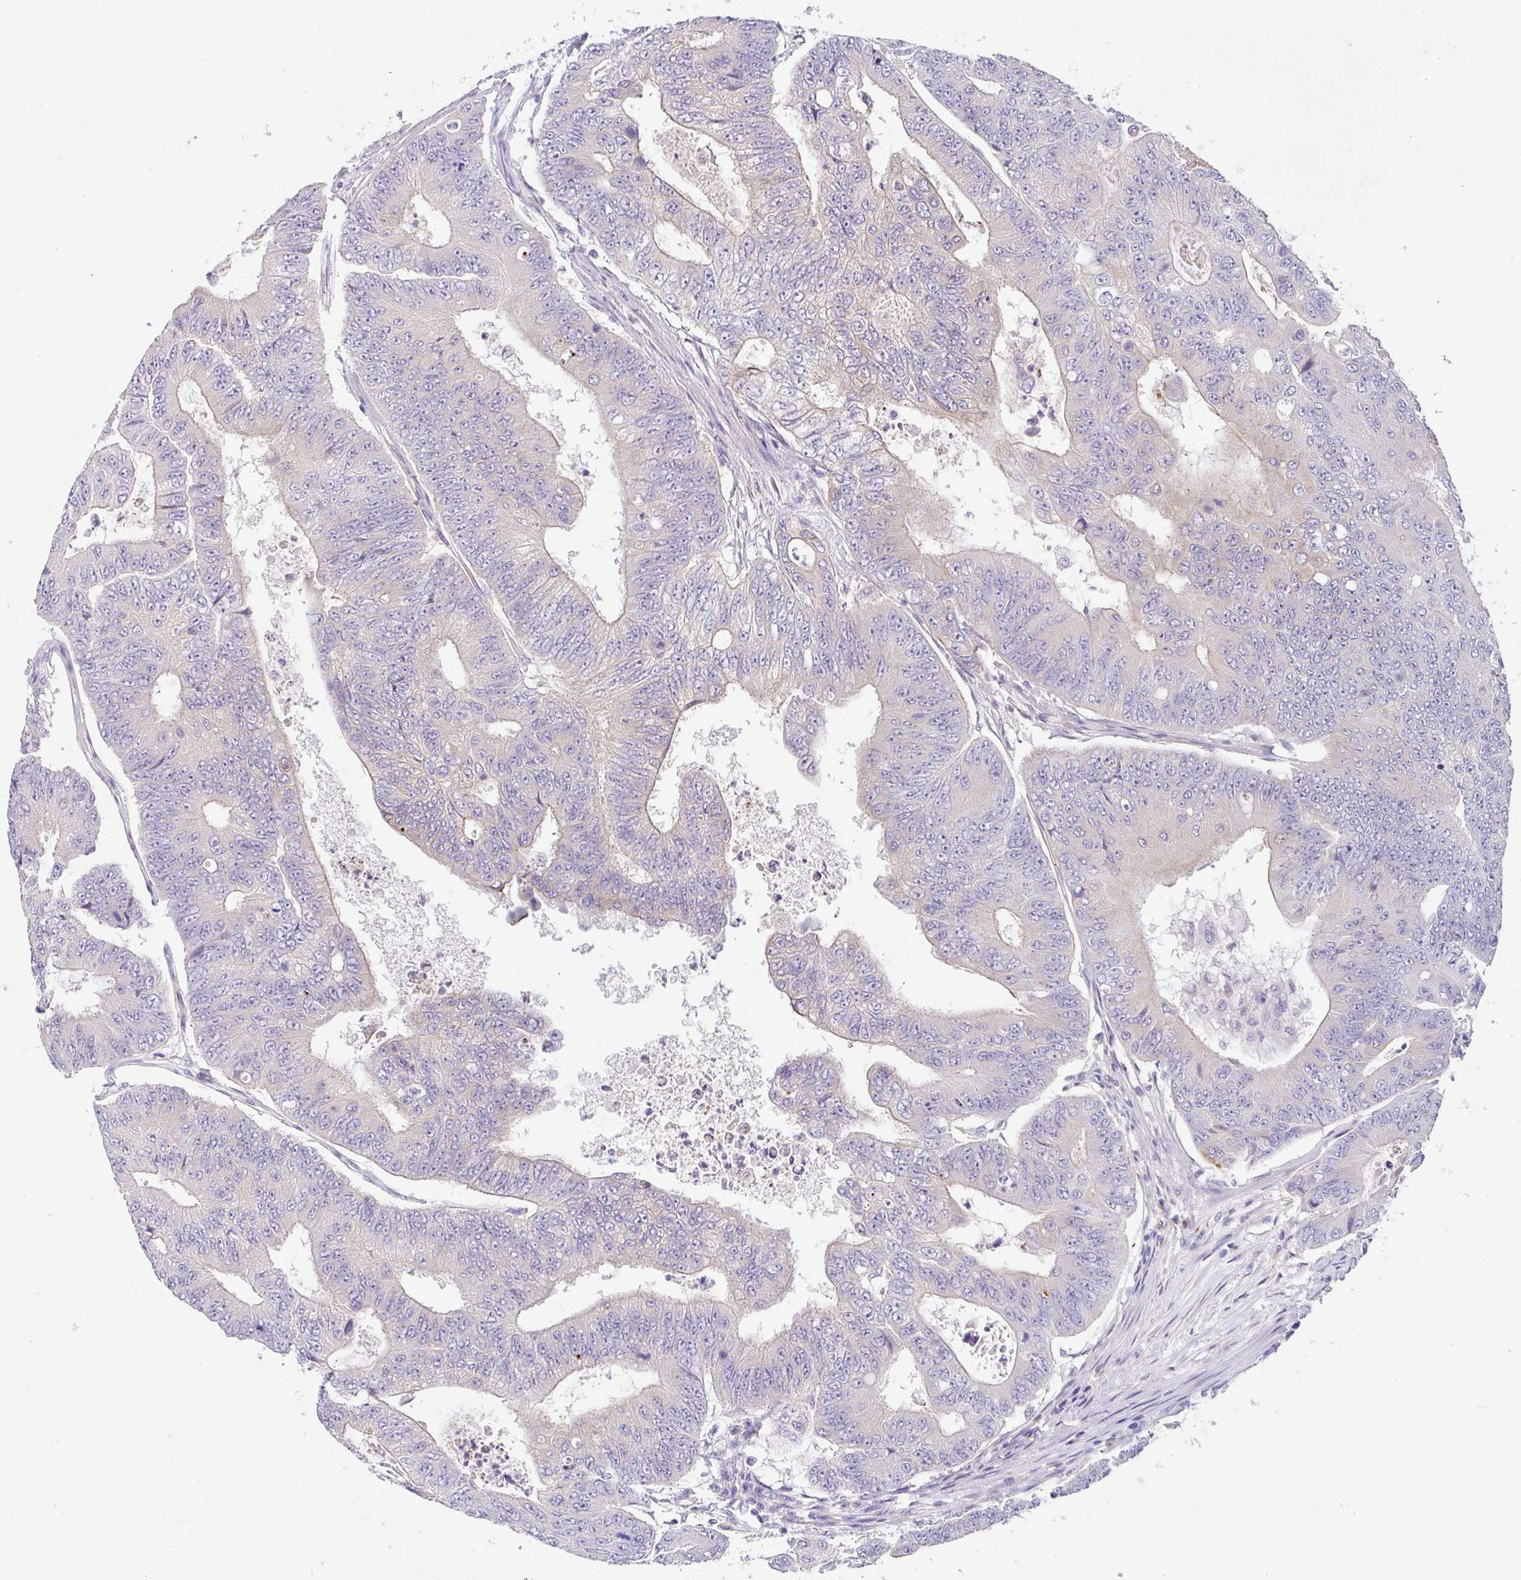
{"staining": {"intensity": "negative", "quantity": "none", "location": "none"}, "tissue": "colorectal cancer", "cell_type": "Tumor cells", "image_type": "cancer", "snomed": [{"axis": "morphology", "description": "Adenocarcinoma, NOS"}, {"axis": "topography", "description": "Colon"}], "caption": "Immunohistochemistry (IHC) histopathology image of human colorectal adenocarcinoma stained for a protein (brown), which reveals no positivity in tumor cells.", "gene": "EPN3", "patient": {"sex": "female", "age": 48}}